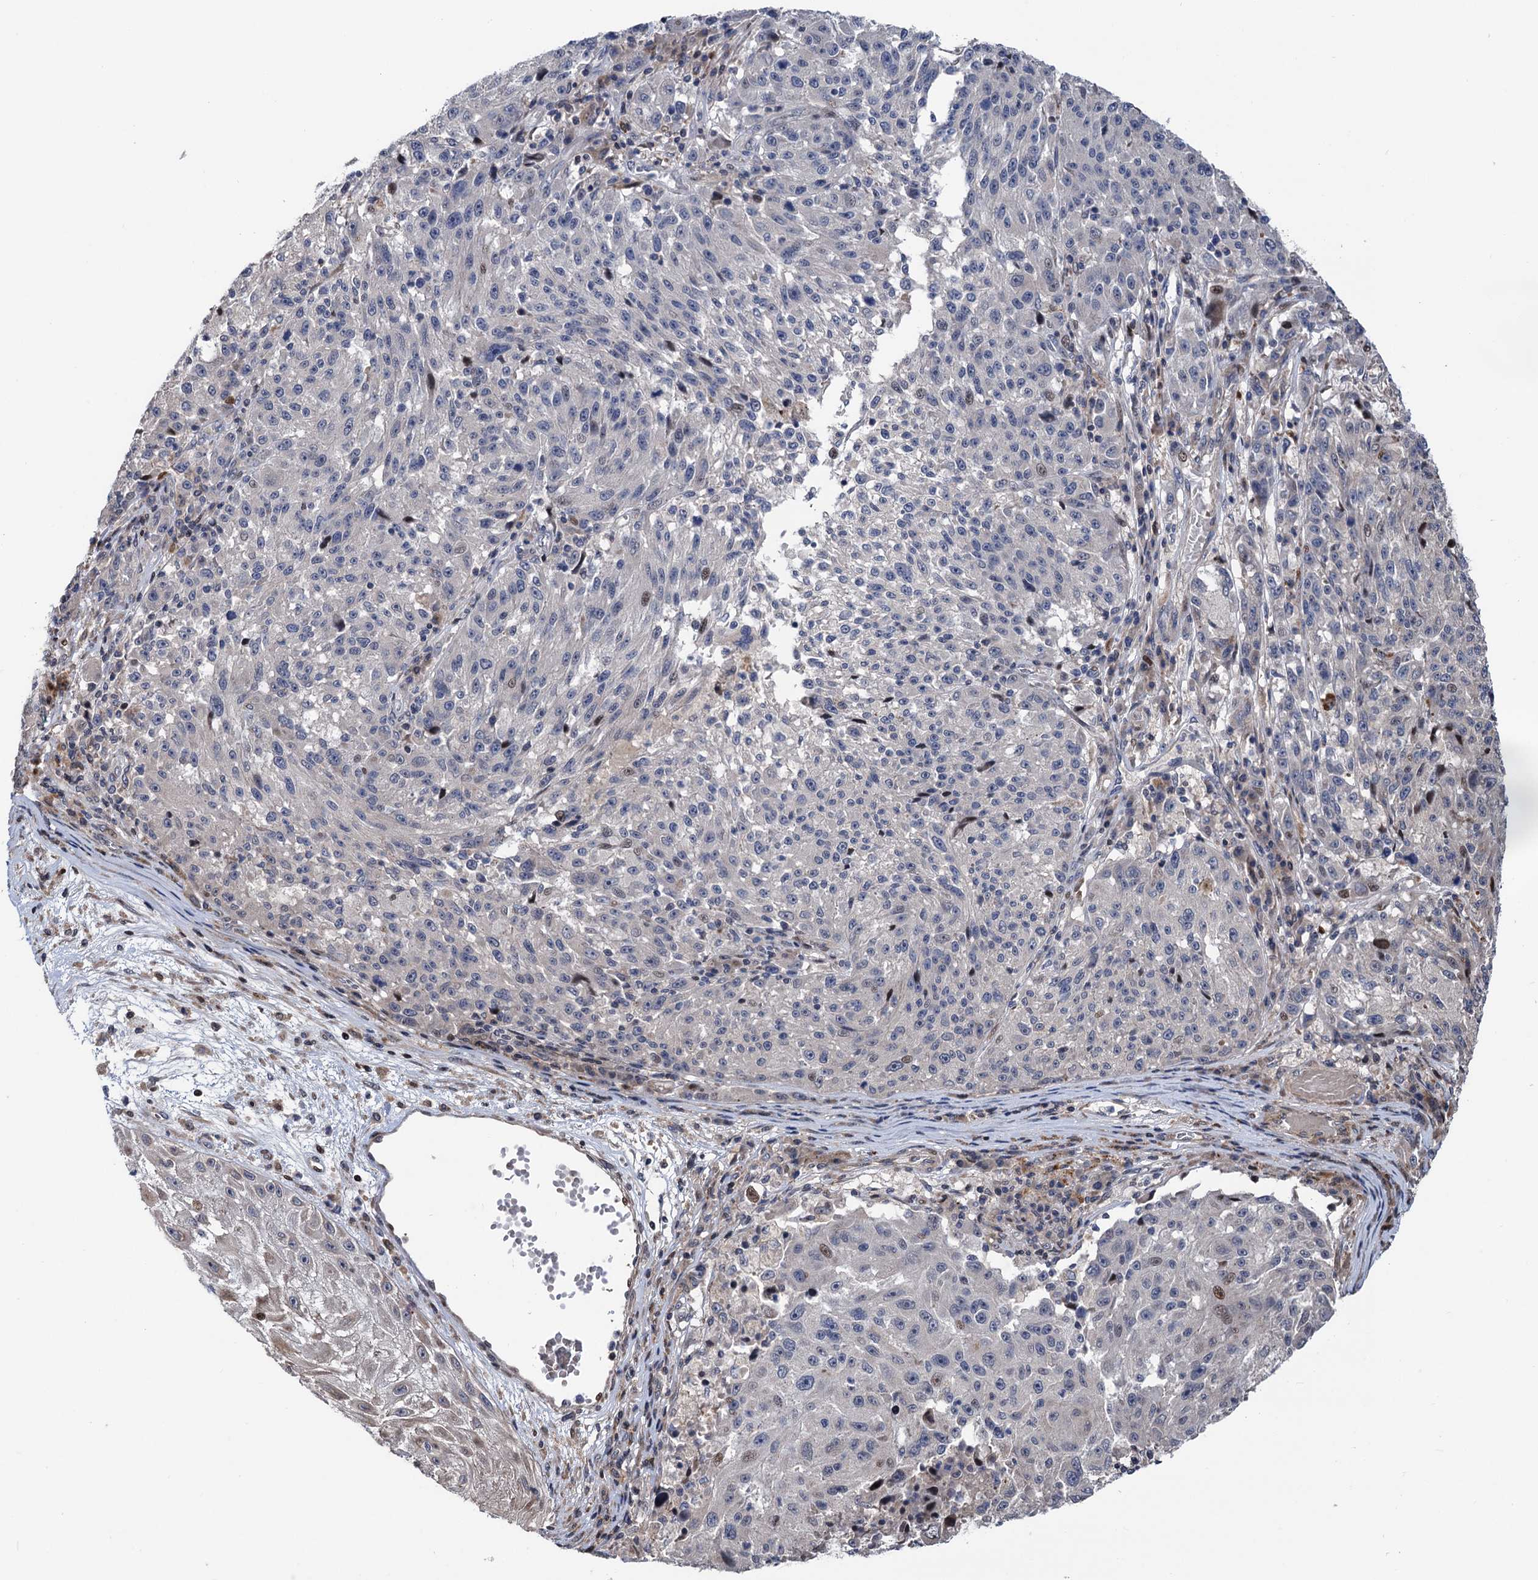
{"staining": {"intensity": "moderate", "quantity": "<25%", "location": "nuclear"}, "tissue": "melanoma", "cell_type": "Tumor cells", "image_type": "cancer", "snomed": [{"axis": "morphology", "description": "Malignant melanoma, NOS"}, {"axis": "topography", "description": "Skin"}], "caption": "Immunohistochemistry (DAB) staining of human melanoma exhibits moderate nuclear protein positivity in approximately <25% of tumor cells.", "gene": "UBR1", "patient": {"sex": "male", "age": 53}}